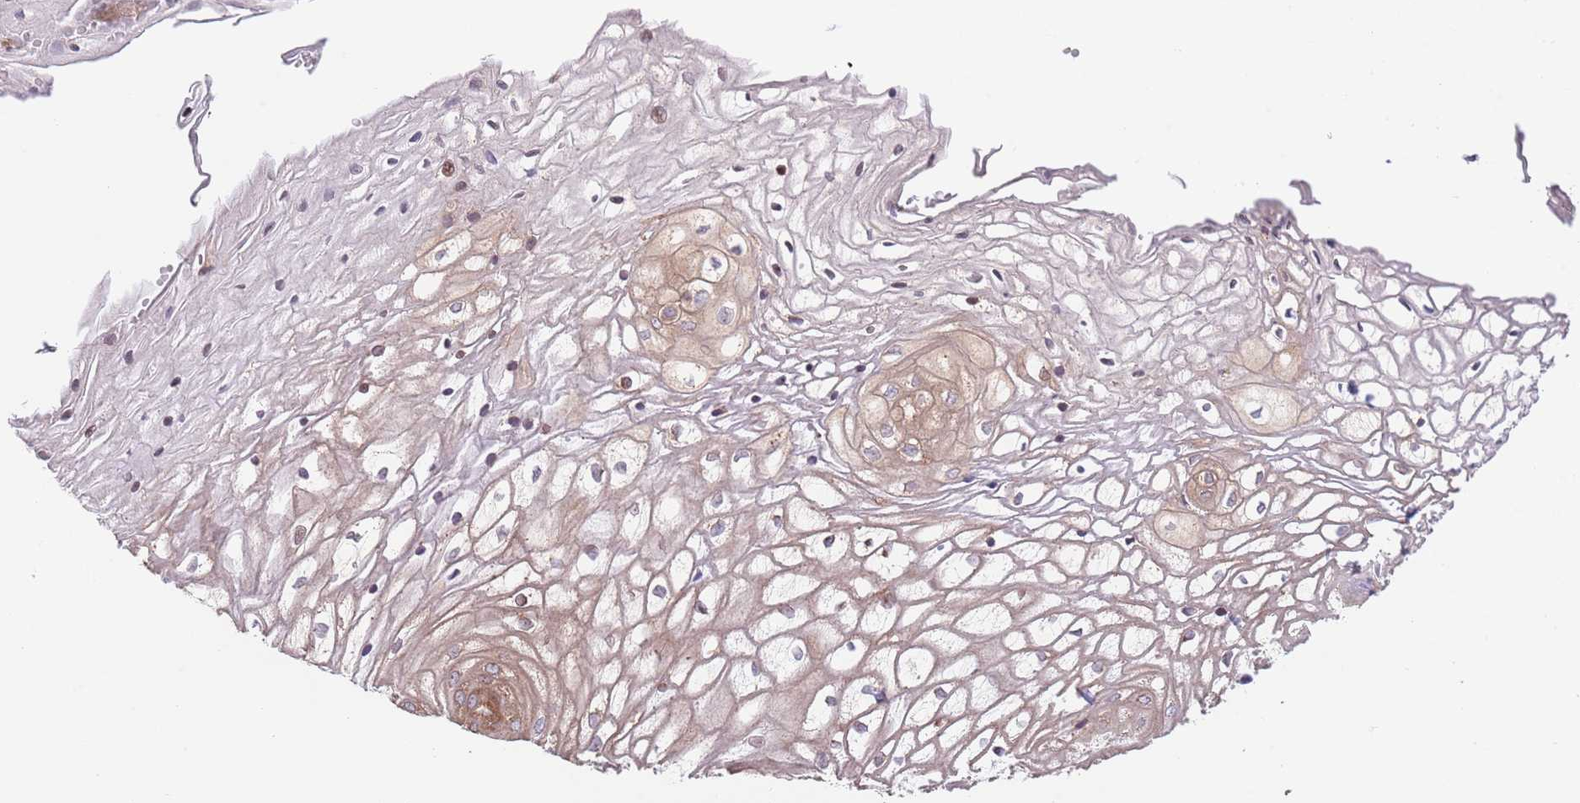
{"staining": {"intensity": "moderate", "quantity": "25%-75%", "location": "cytoplasmic/membranous"}, "tissue": "vagina", "cell_type": "Squamous epithelial cells", "image_type": "normal", "snomed": [{"axis": "morphology", "description": "Normal tissue, NOS"}, {"axis": "topography", "description": "Vagina"}], "caption": "High-magnification brightfield microscopy of normal vagina stained with DAB (brown) and counterstained with hematoxylin (blue). squamous epithelial cells exhibit moderate cytoplasmic/membranous positivity is seen in approximately25%-75% of cells.", "gene": "EIF3F", "patient": {"sex": "female", "age": 34}}